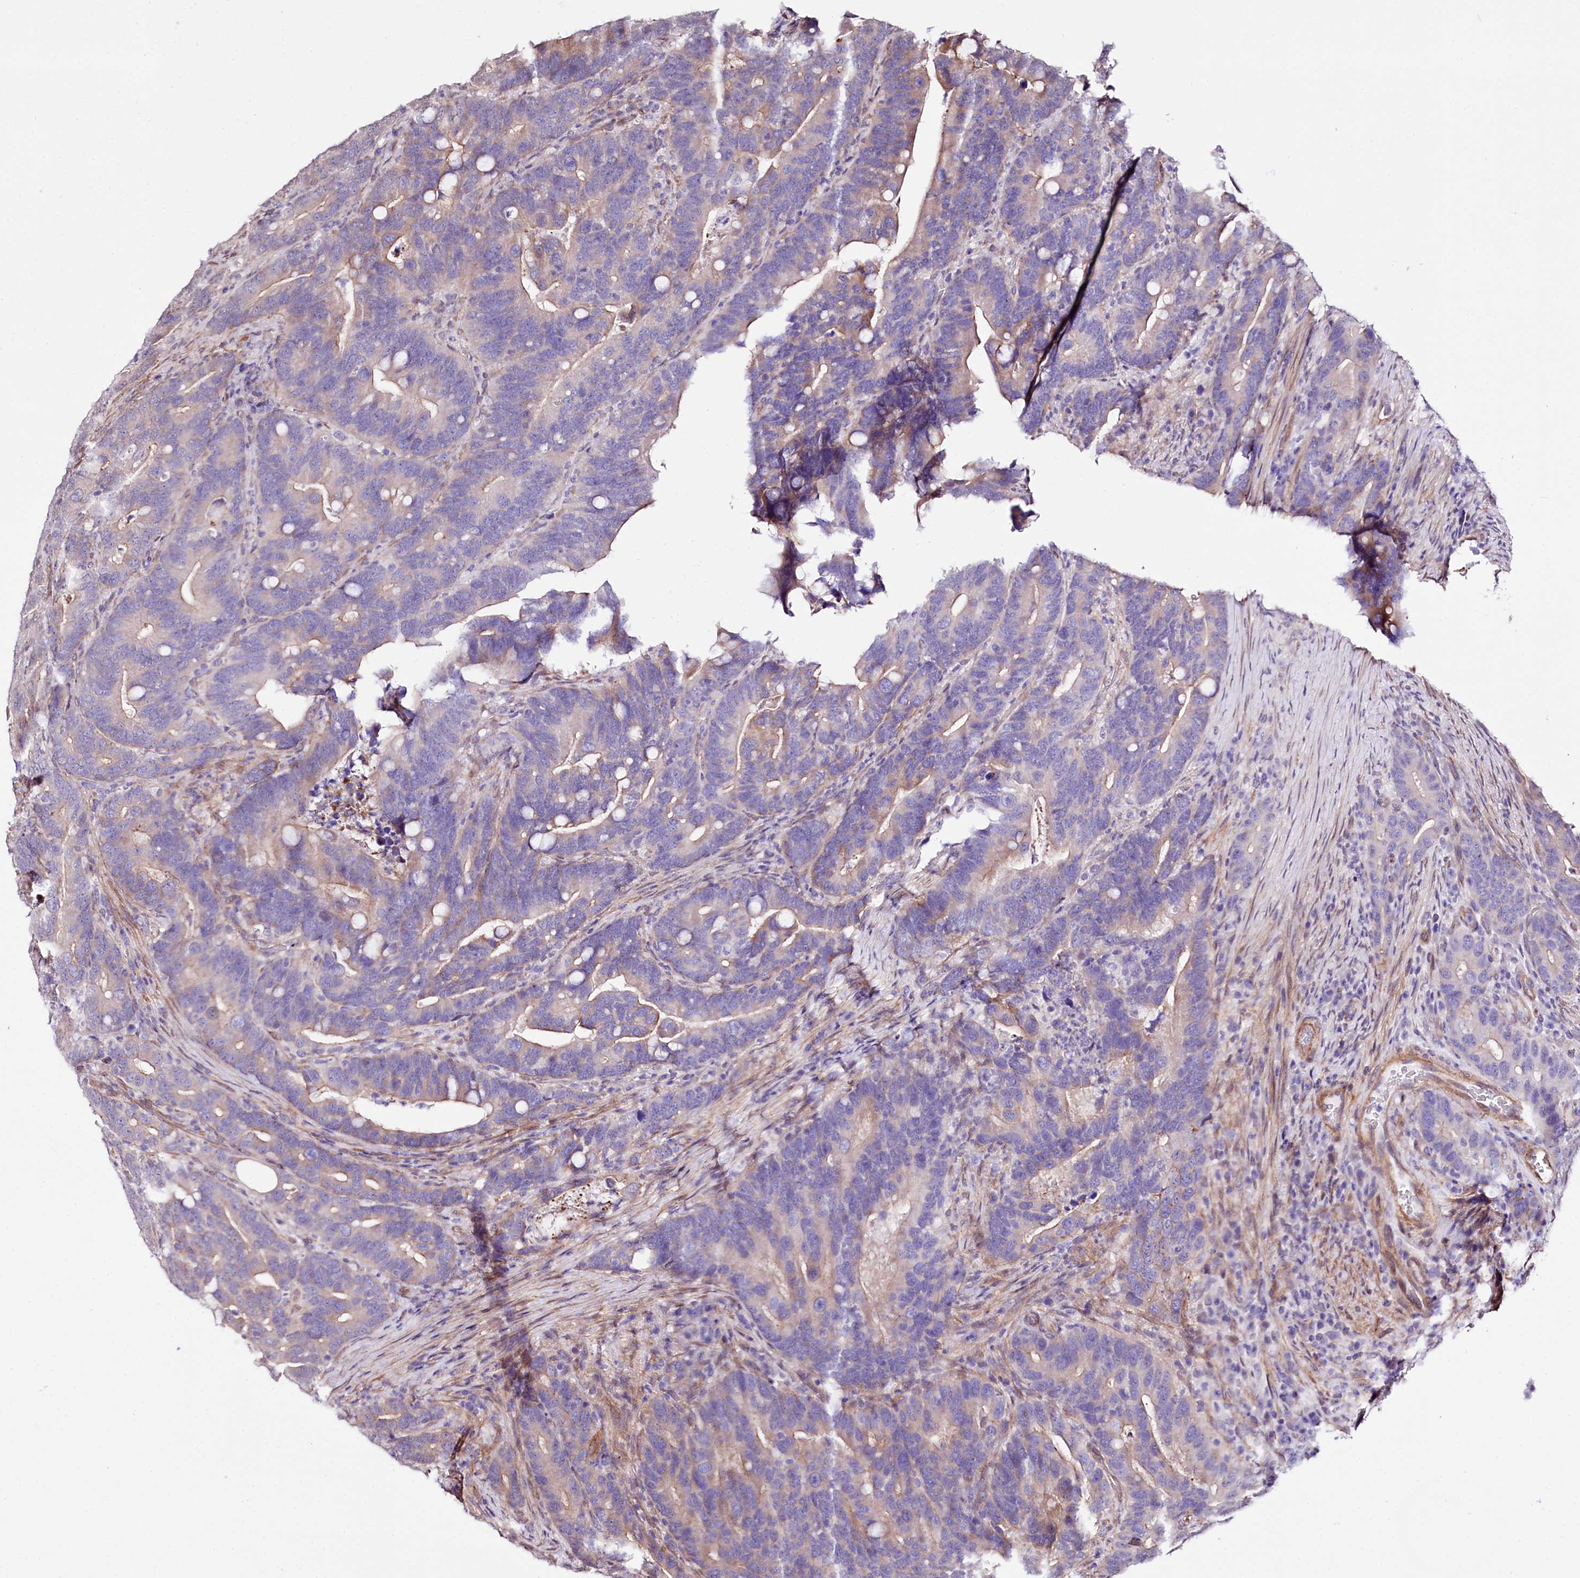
{"staining": {"intensity": "weak", "quantity": "<25%", "location": "cytoplasmic/membranous"}, "tissue": "colorectal cancer", "cell_type": "Tumor cells", "image_type": "cancer", "snomed": [{"axis": "morphology", "description": "Adenocarcinoma, NOS"}, {"axis": "topography", "description": "Colon"}], "caption": "Tumor cells show no significant expression in adenocarcinoma (colorectal). (Immunohistochemistry (ihc), brightfield microscopy, high magnification).", "gene": "ST7", "patient": {"sex": "female", "age": 66}}